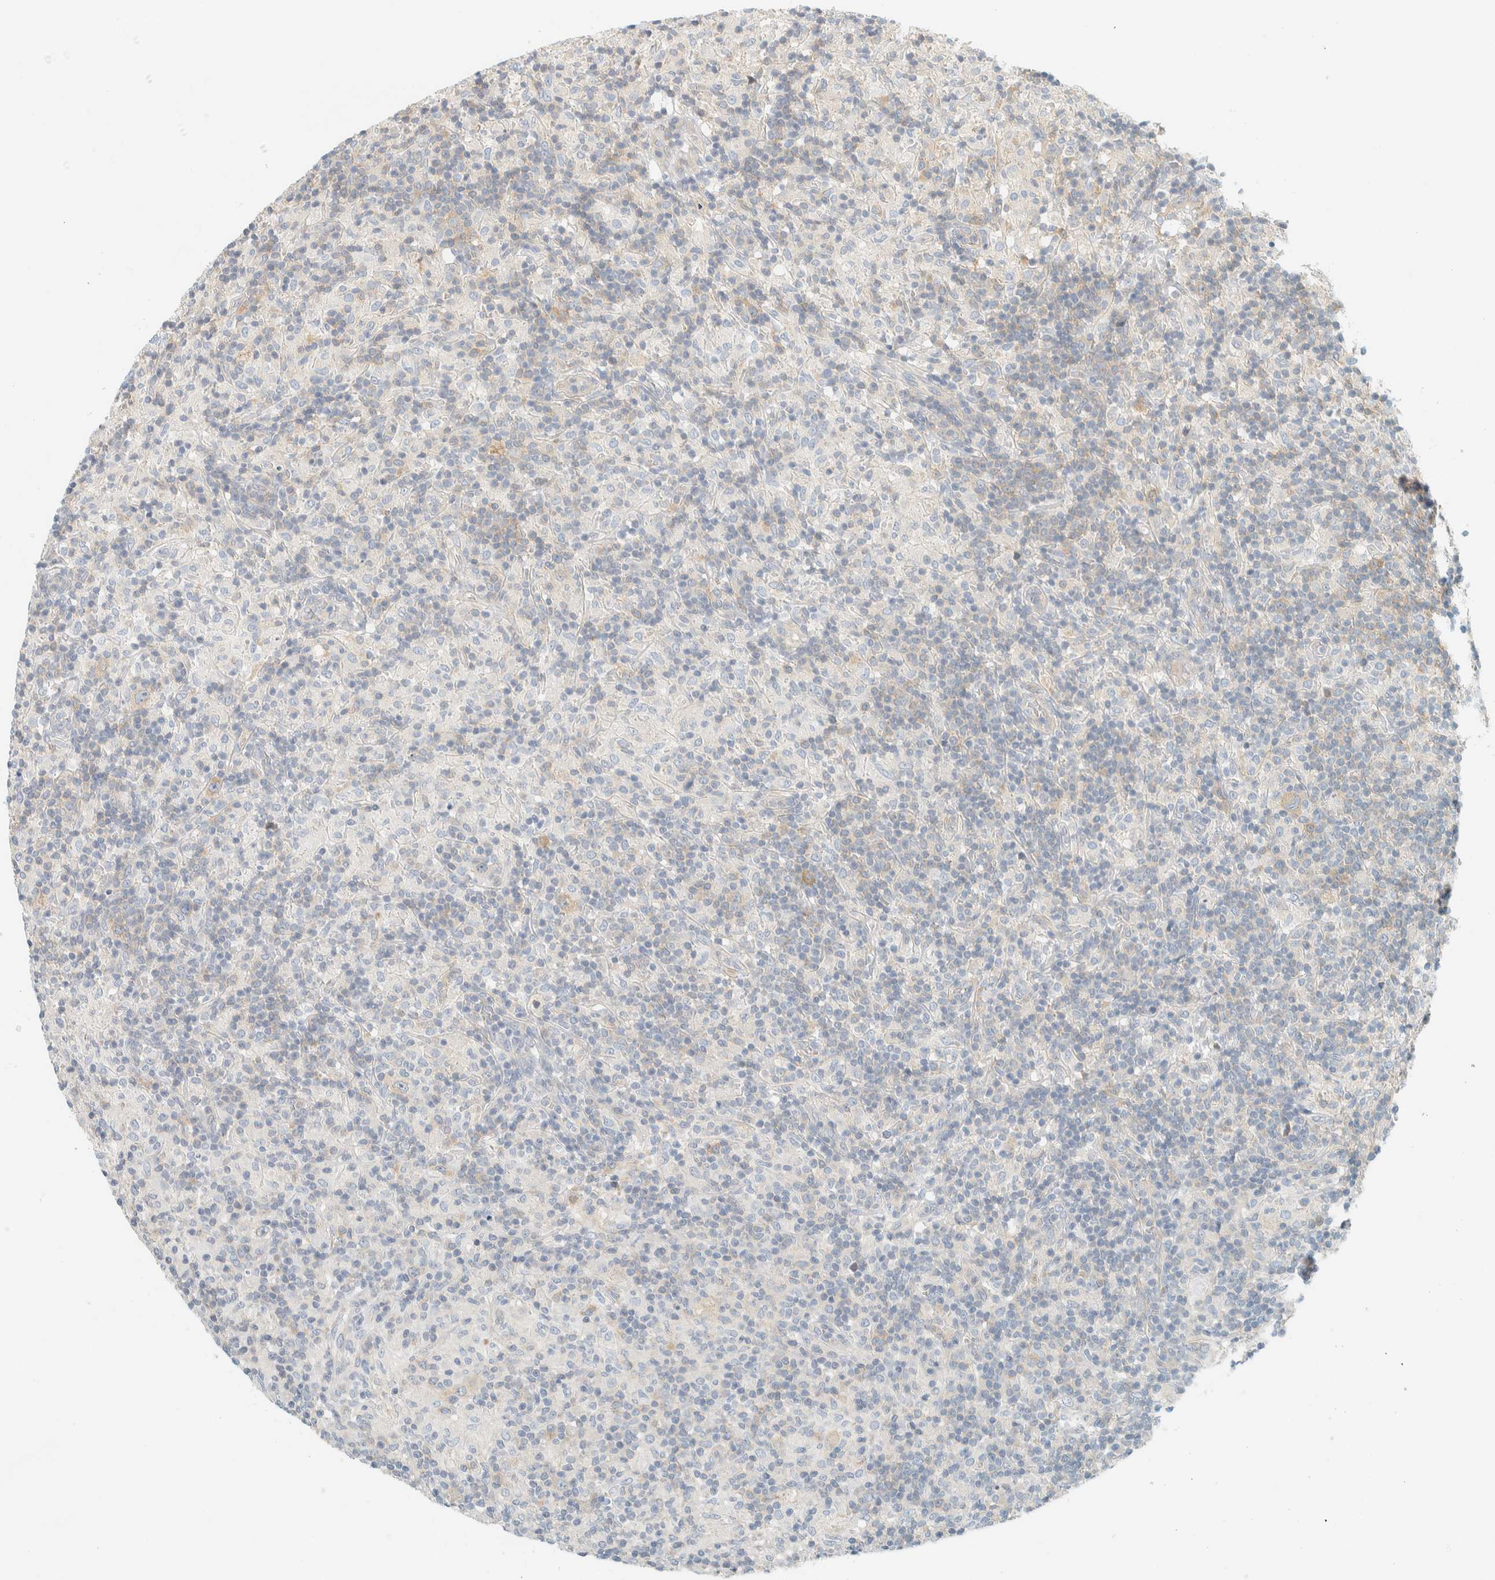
{"staining": {"intensity": "weak", "quantity": ">75%", "location": "cytoplasmic/membranous"}, "tissue": "lymphoma", "cell_type": "Tumor cells", "image_type": "cancer", "snomed": [{"axis": "morphology", "description": "Hodgkin's disease, NOS"}, {"axis": "topography", "description": "Lymph node"}], "caption": "Tumor cells demonstrate low levels of weak cytoplasmic/membranous staining in approximately >75% of cells in human Hodgkin's disease.", "gene": "PTGES3L-AARSD1", "patient": {"sex": "male", "age": 70}}